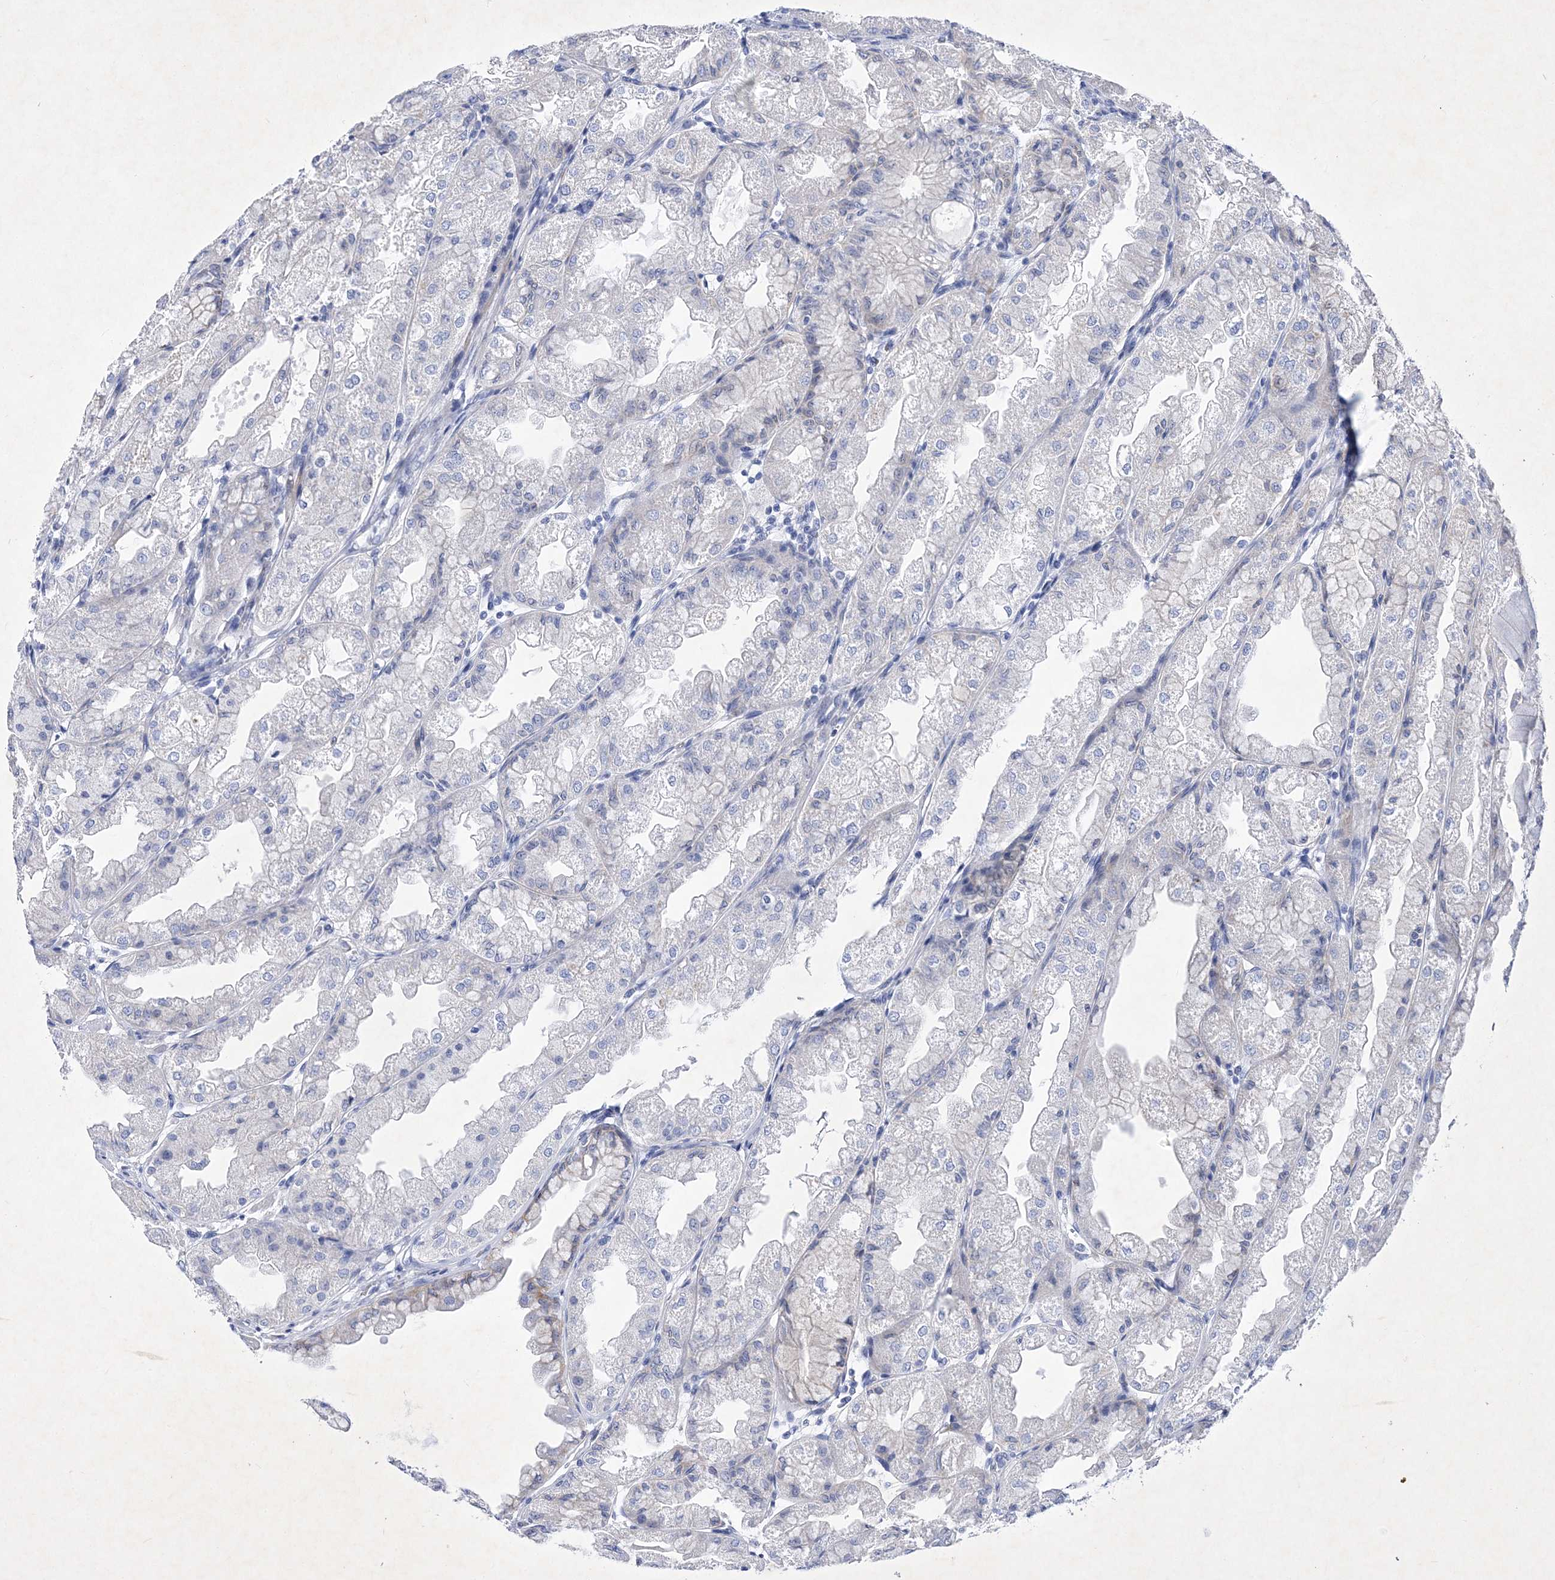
{"staining": {"intensity": "negative", "quantity": "none", "location": "none"}, "tissue": "stomach", "cell_type": "Glandular cells", "image_type": "normal", "snomed": [{"axis": "morphology", "description": "Normal tissue, NOS"}, {"axis": "topography", "description": "Stomach, upper"}], "caption": "A high-resolution histopathology image shows IHC staining of benign stomach, which demonstrates no significant expression in glandular cells.", "gene": "GPN1", "patient": {"sex": "male", "age": 47}}